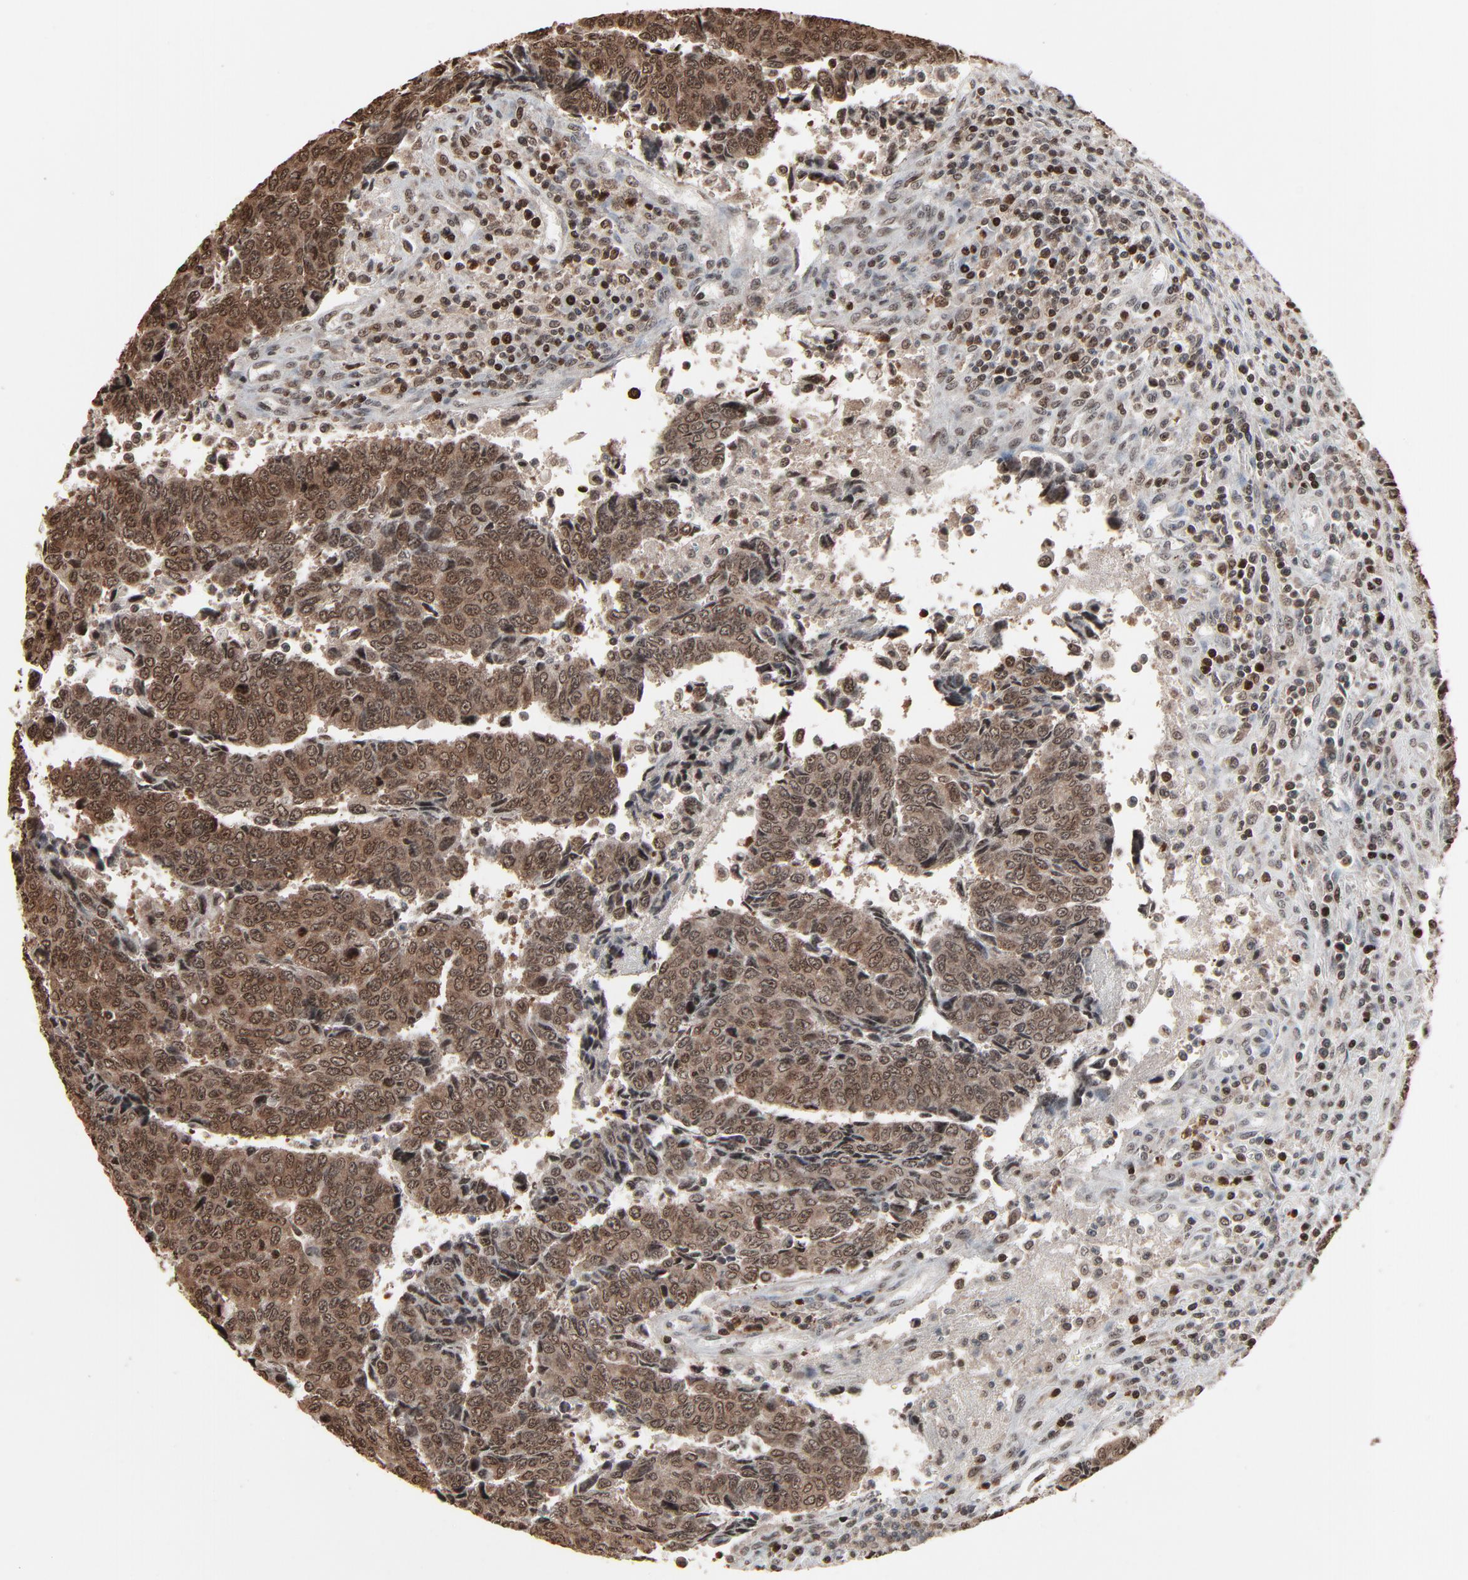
{"staining": {"intensity": "moderate", "quantity": ">75%", "location": "cytoplasmic/membranous,nuclear"}, "tissue": "urothelial cancer", "cell_type": "Tumor cells", "image_type": "cancer", "snomed": [{"axis": "morphology", "description": "Urothelial carcinoma, High grade"}, {"axis": "topography", "description": "Urinary bladder"}], "caption": "This is an image of immunohistochemistry (IHC) staining of urothelial cancer, which shows moderate positivity in the cytoplasmic/membranous and nuclear of tumor cells.", "gene": "RPS6KA3", "patient": {"sex": "male", "age": 86}}